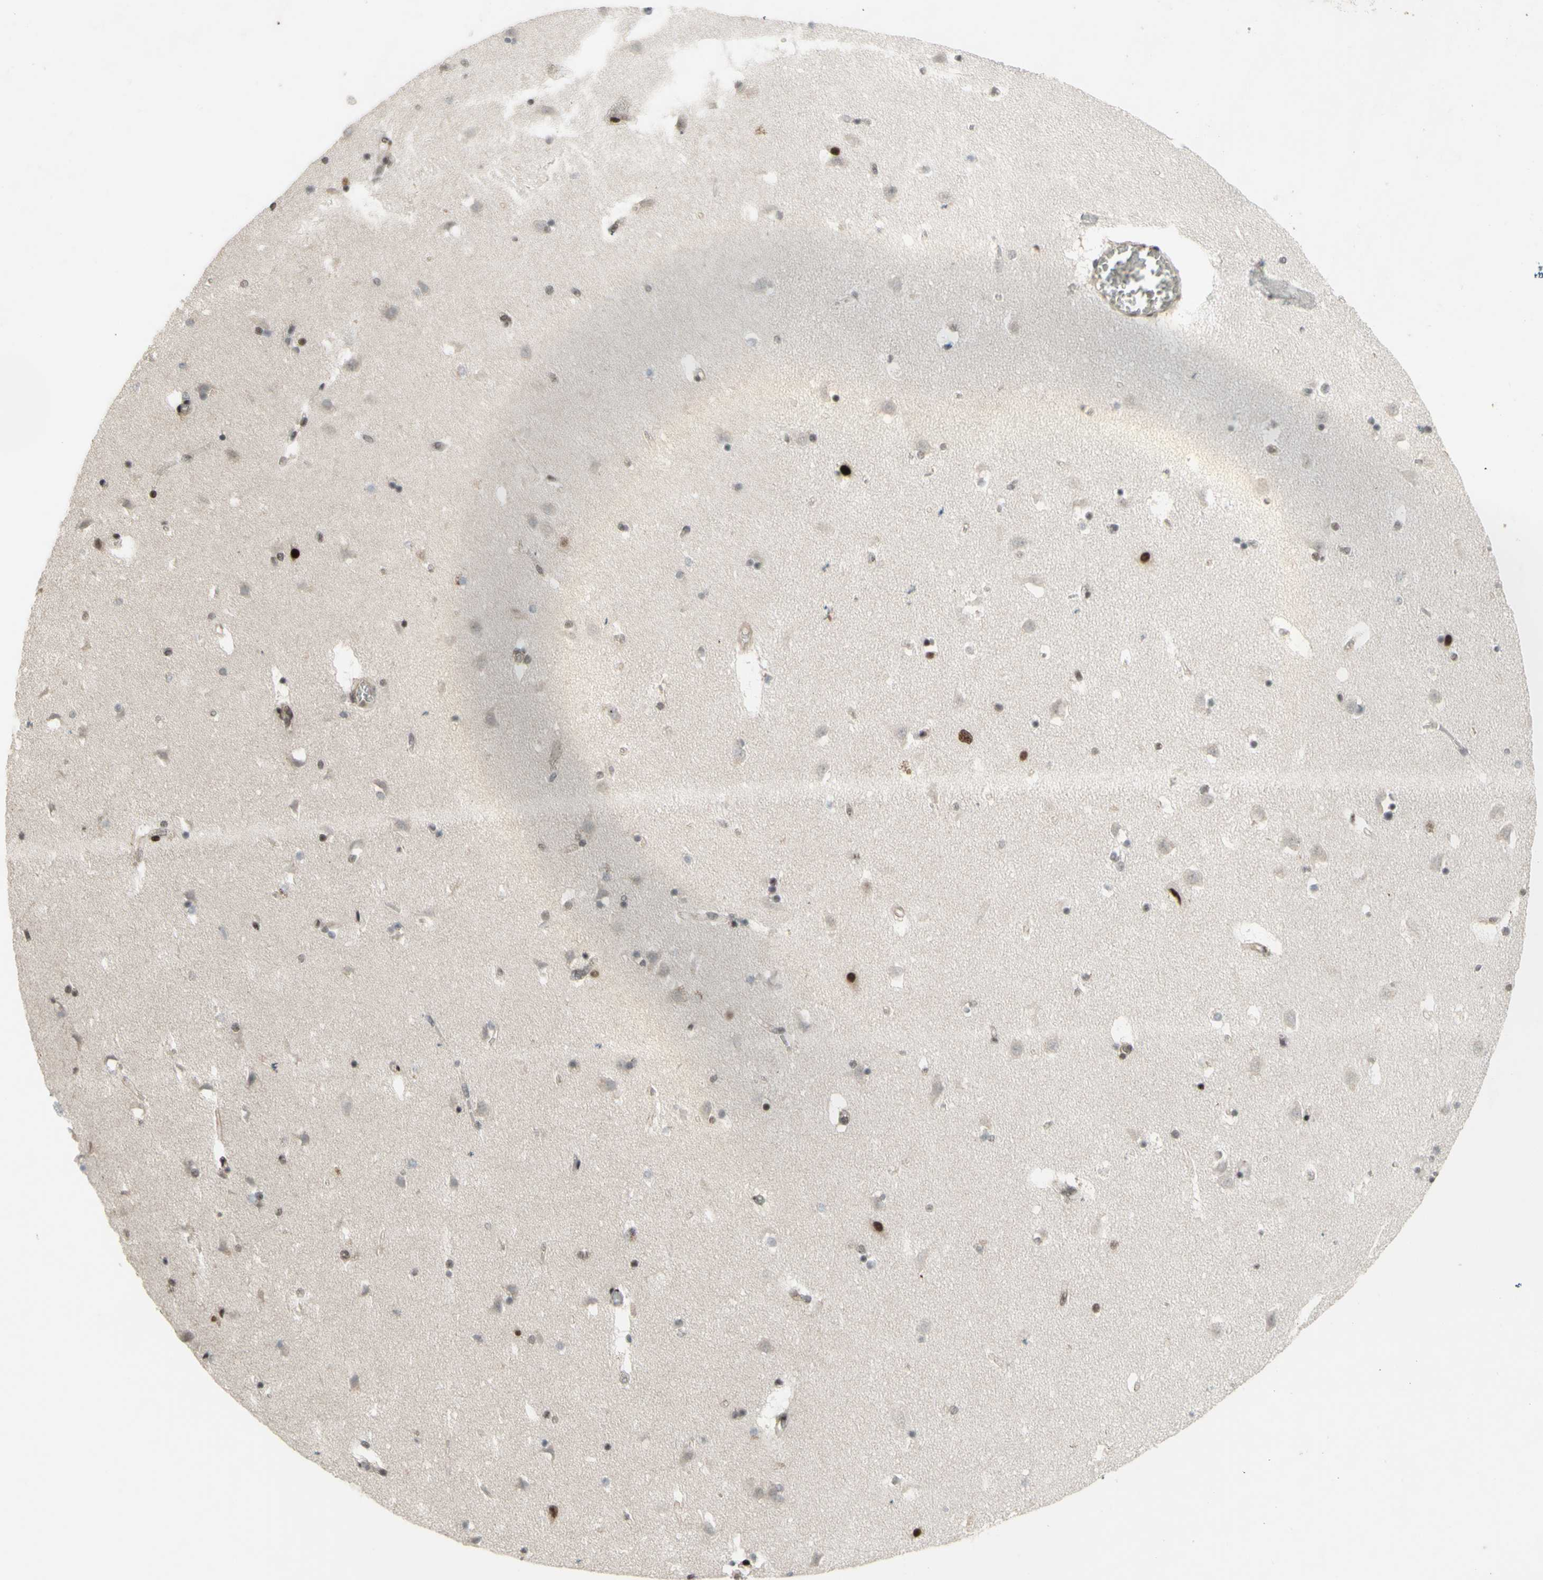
{"staining": {"intensity": "moderate", "quantity": "25%-75%", "location": "nuclear"}, "tissue": "caudate", "cell_type": "Glial cells", "image_type": "normal", "snomed": [{"axis": "morphology", "description": "Normal tissue, NOS"}, {"axis": "topography", "description": "Lateral ventricle wall"}], "caption": "An image showing moderate nuclear staining in approximately 25%-75% of glial cells in benign caudate, as visualized by brown immunohistochemical staining.", "gene": "SUPT6H", "patient": {"sex": "male", "age": 45}}